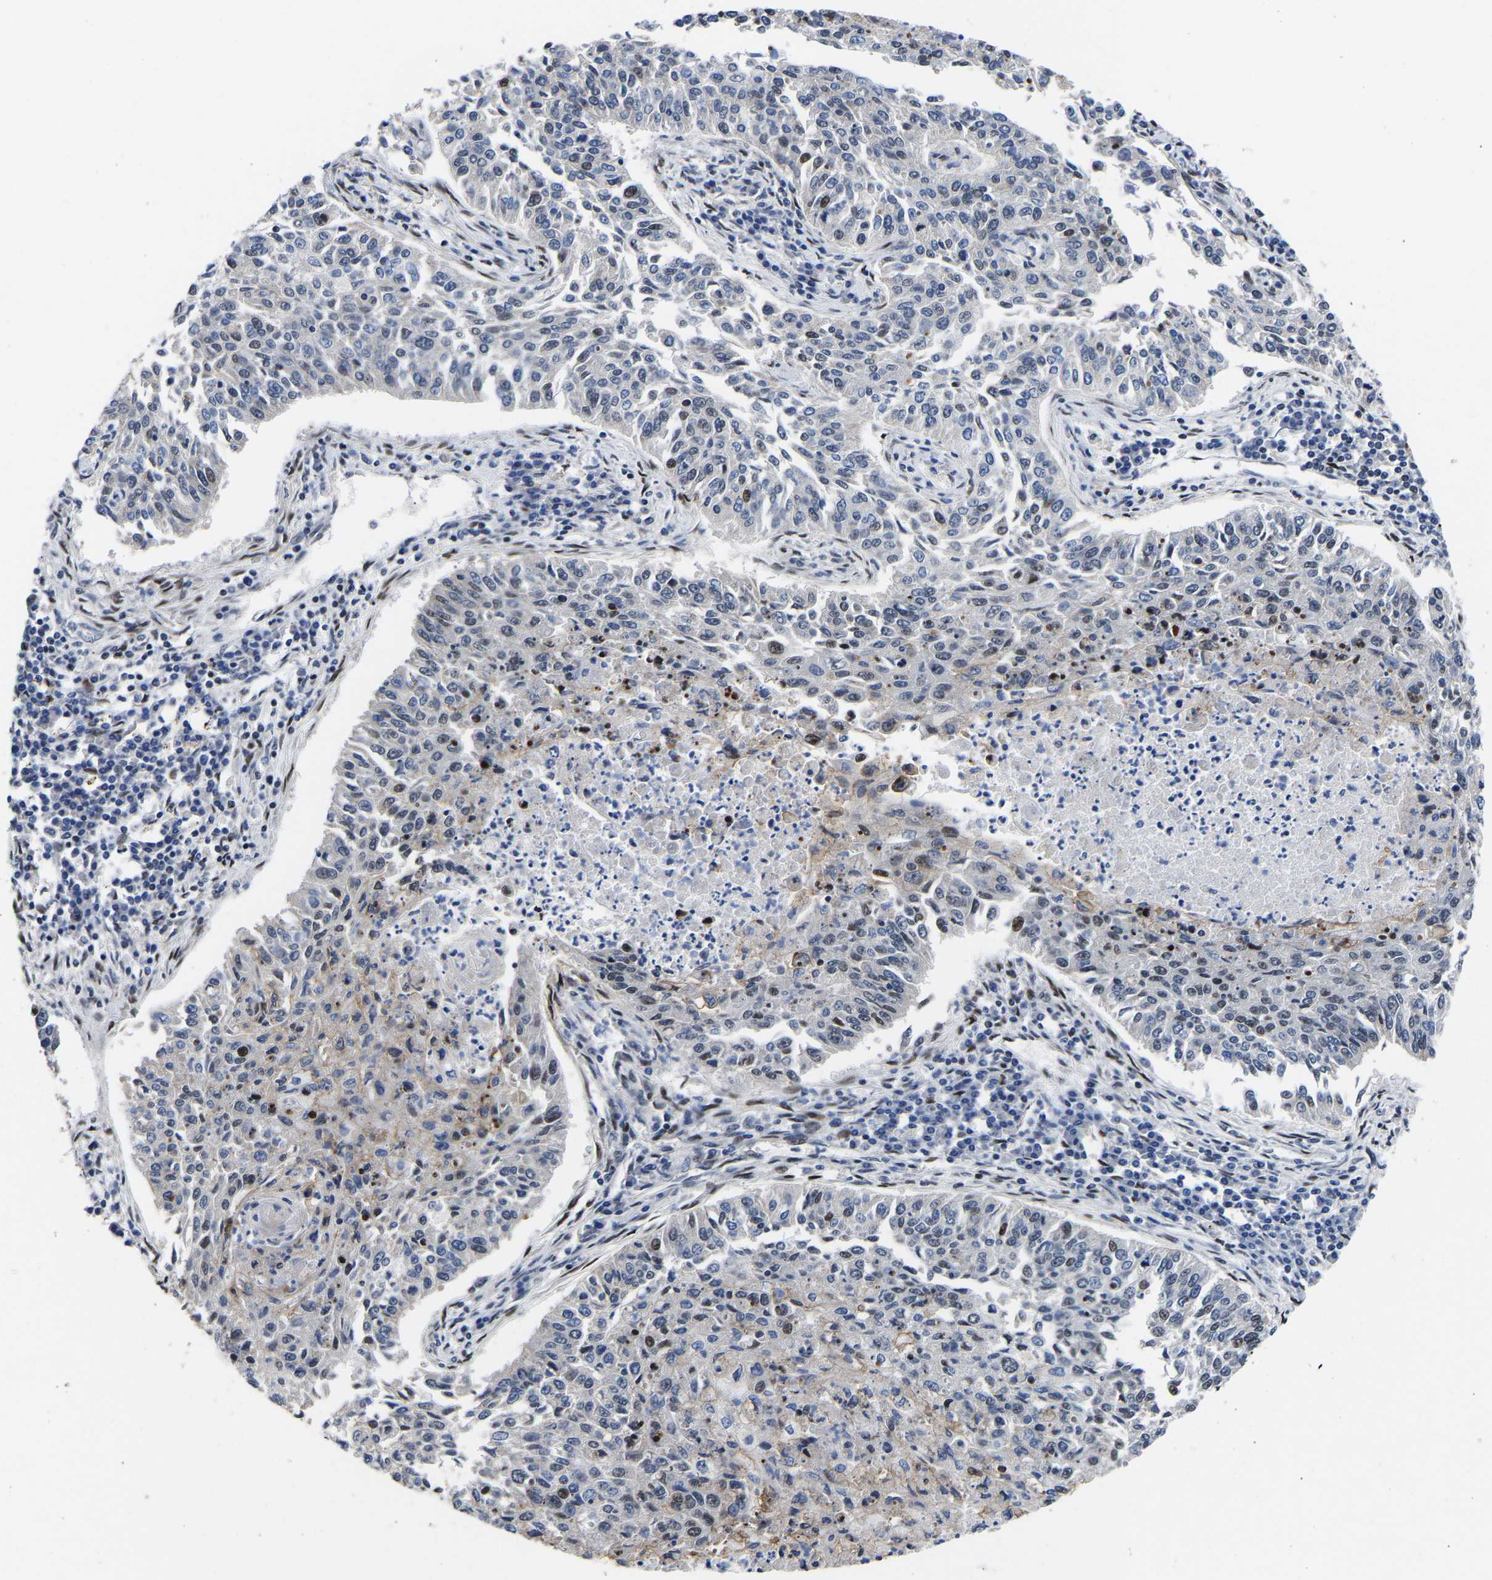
{"staining": {"intensity": "moderate", "quantity": "<25%", "location": "nuclear"}, "tissue": "lung cancer", "cell_type": "Tumor cells", "image_type": "cancer", "snomed": [{"axis": "morphology", "description": "Normal tissue, NOS"}, {"axis": "morphology", "description": "Squamous cell carcinoma, NOS"}, {"axis": "topography", "description": "Cartilage tissue"}, {"axis": "topography", "description": "Bronchus"}, {"axis": "topography", "description": "Lung"}], "caption": "High-power microscopy captured an immunohistochemistry (IHC) image of lung squamous cell carcinoma, revealing moderate nuclear staining in approximately <25% of tumor cells.", "gene": "PTRHD1", "patient": {"sex": "female", "age": 49}}